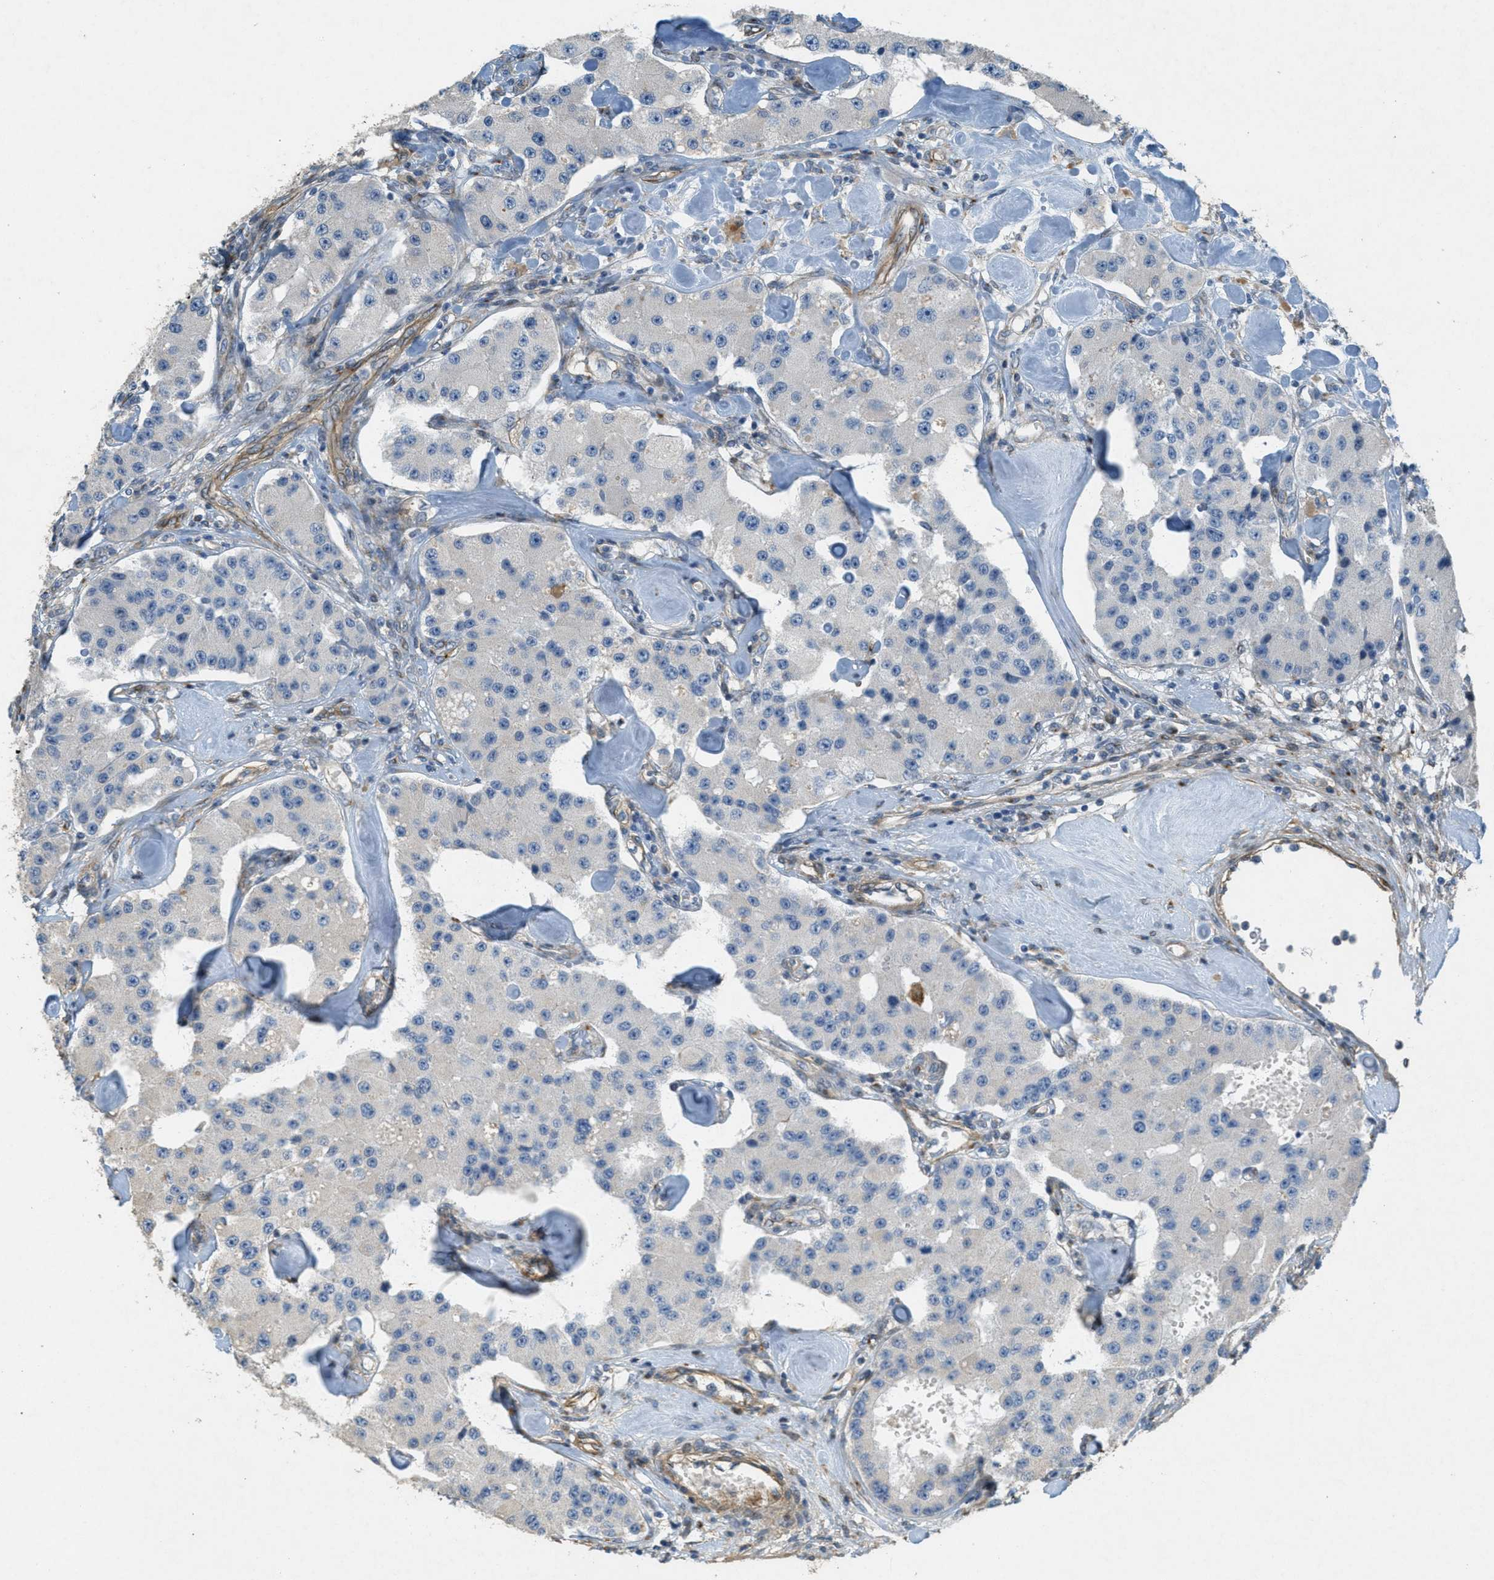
{"staining": {"intensity": "negative", "quantity": "none", "location": "none"}, "tissue": "carcinoid", "cell_type": "Tumor cells", "image_type": "cancer", "snomed": [{"axis": "morphology", "description": "Carcinoid, malignant, NOS"}, {"axis": "topography", "description": "Pancreas"}], "caption": "High magnification brightfield microscopy of malignant carcinoid stained with DAB (3,3'-diaminobenzidine) (brown) and counterstained with hematoxylin (blue): tumor cells show no significant staining.", "gene": "ADCY5", "patient": {"sex": "male", "age": 41}}